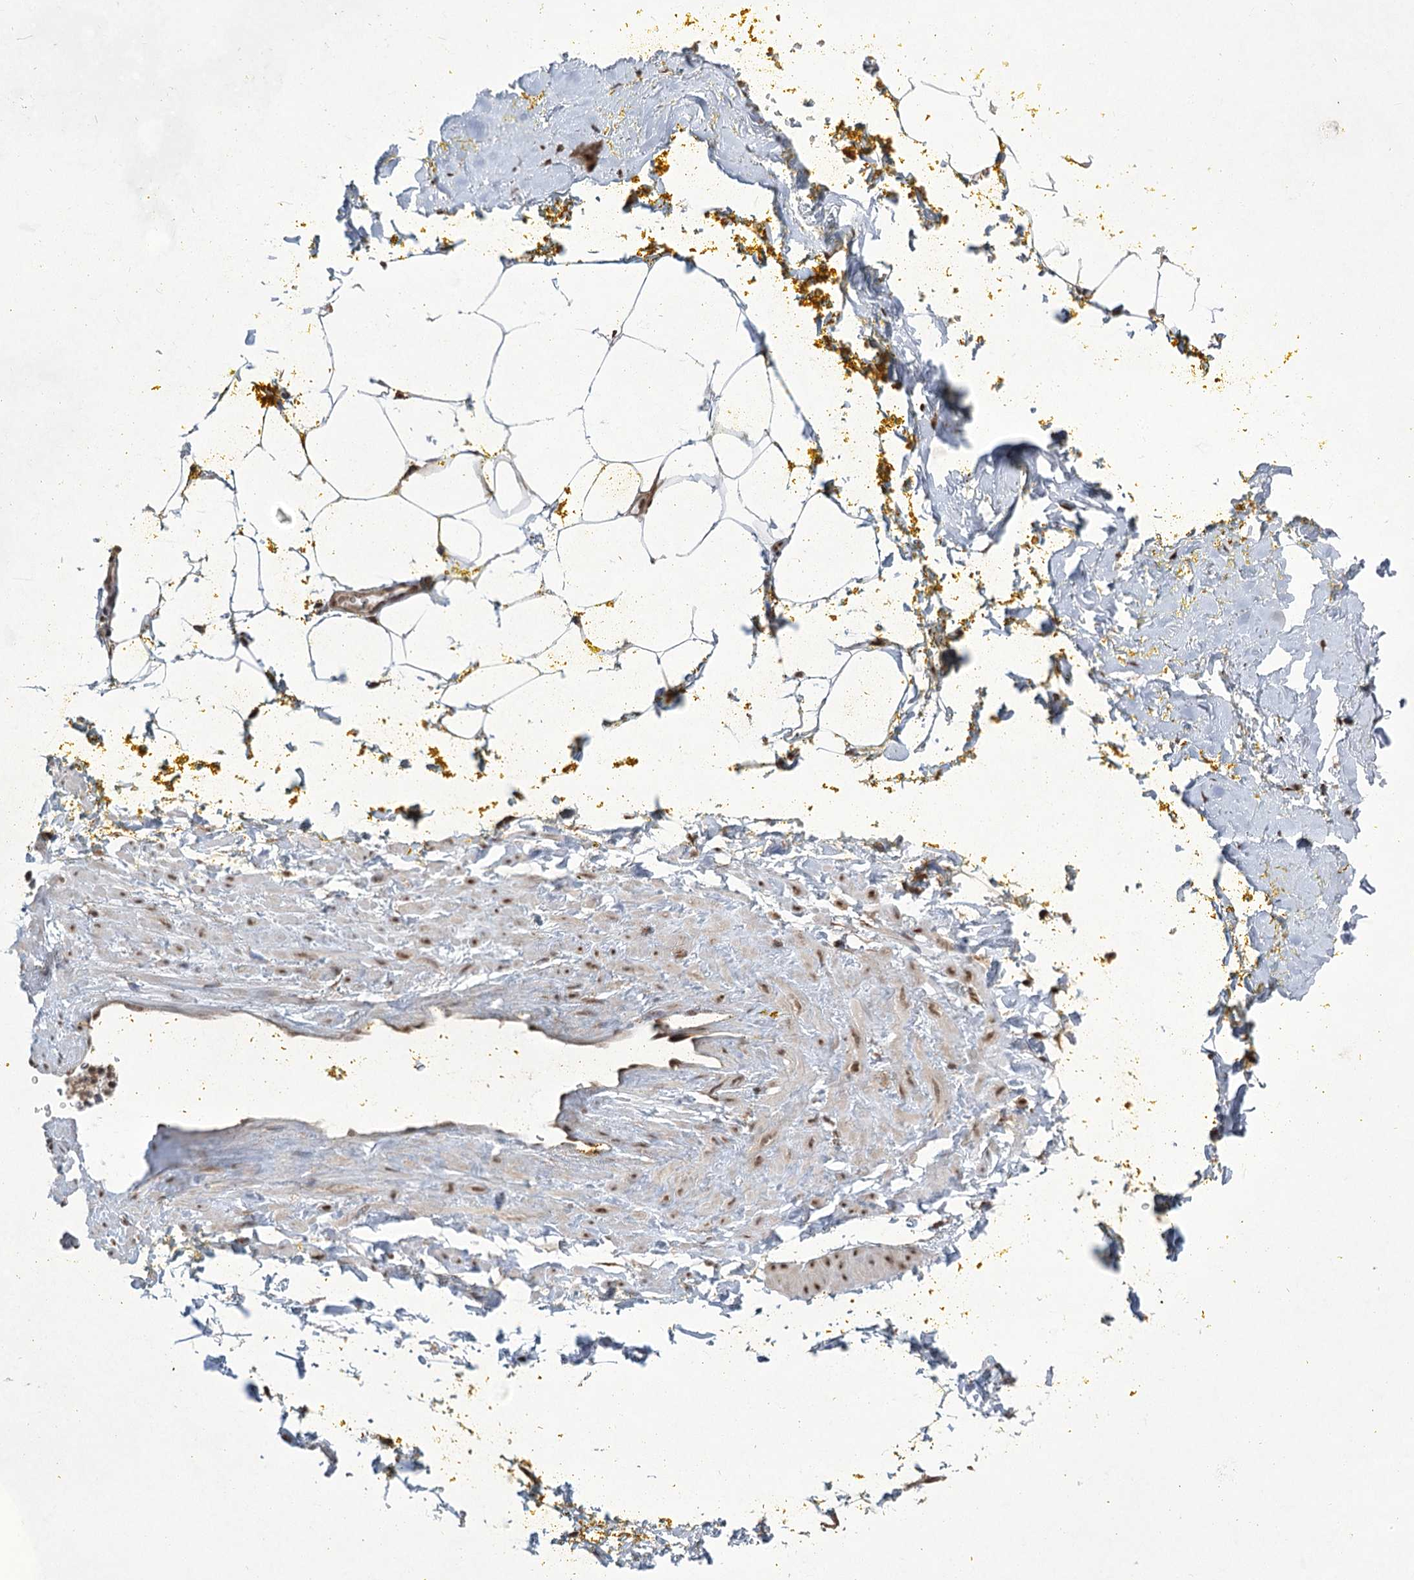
{"staining": {"intensity": "moderate", "quantity": ">75%", "location": "nuclear"}, "tissue": "adipose tissue", "cell_type": "Adipocytes", "image_type": "normal", "snomed": [{"axis": "morphology", "description": "Normal tissue, NOS"}, {"axis": "morphology", "description": "Adenocarcinoma, Low grade"}, {"axis": "topography", "description": "Prostate"}, {"axis": "topography", "description": "Peripheral nerve tissue"}], "caption": "A photomicrograph of adipose tissue stained for a protein exhibits moderate nuclear brown staining in adipocytes. (Stains: DAB in brown, nuclei in blue, Microscopy: brightfield microscopy at high magnification).", "gene": "ZCCHC8", "patient": {"sex": "male", "age": 63}}